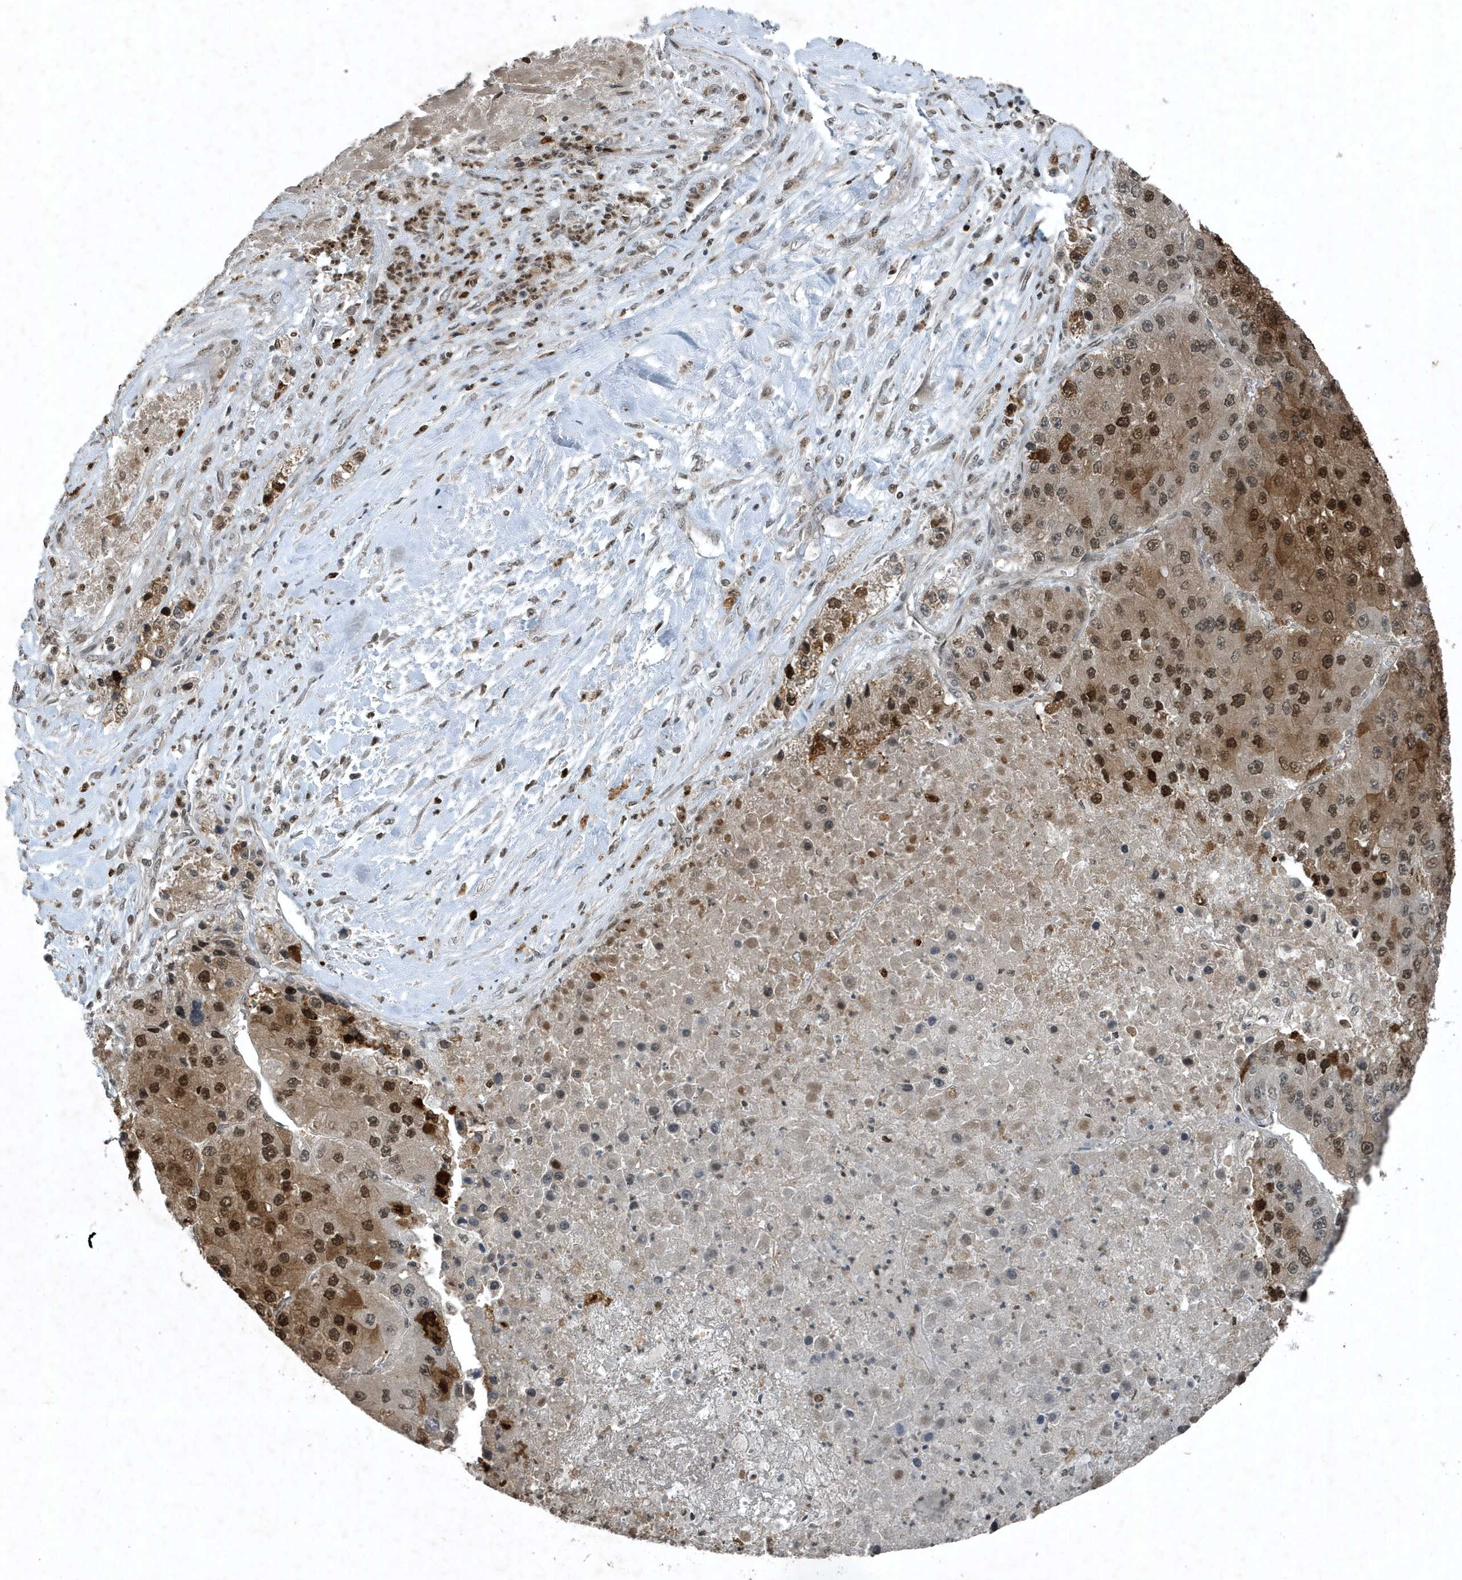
{"staining": {"intensity": "moderate", "quantity": ">75%", "location": "cytoplasmic/membranous,nuclear"}, "tissue": "liver cancer", "cell_type": "Tumor cells", "image_type": "cancer", "snomed": [{"axis": "morphology", "description": "Carcinoma, Hepatocellular, NOS"}, {"axis": "topography", "description": "Liver"}], "caption": "Protein positivity by immunohistochemistry exhibits moderate cytoplasmic/membranous and nuclear staining in about >75% of tumor cells in liver hepatocellular carcinoma. (DAB (3,3'-diaminobenzidine) IHC with brightfield microscopy, high magnification).", "gene": "HSPA1A", "patient": {"sex": "female", "age": 73}}